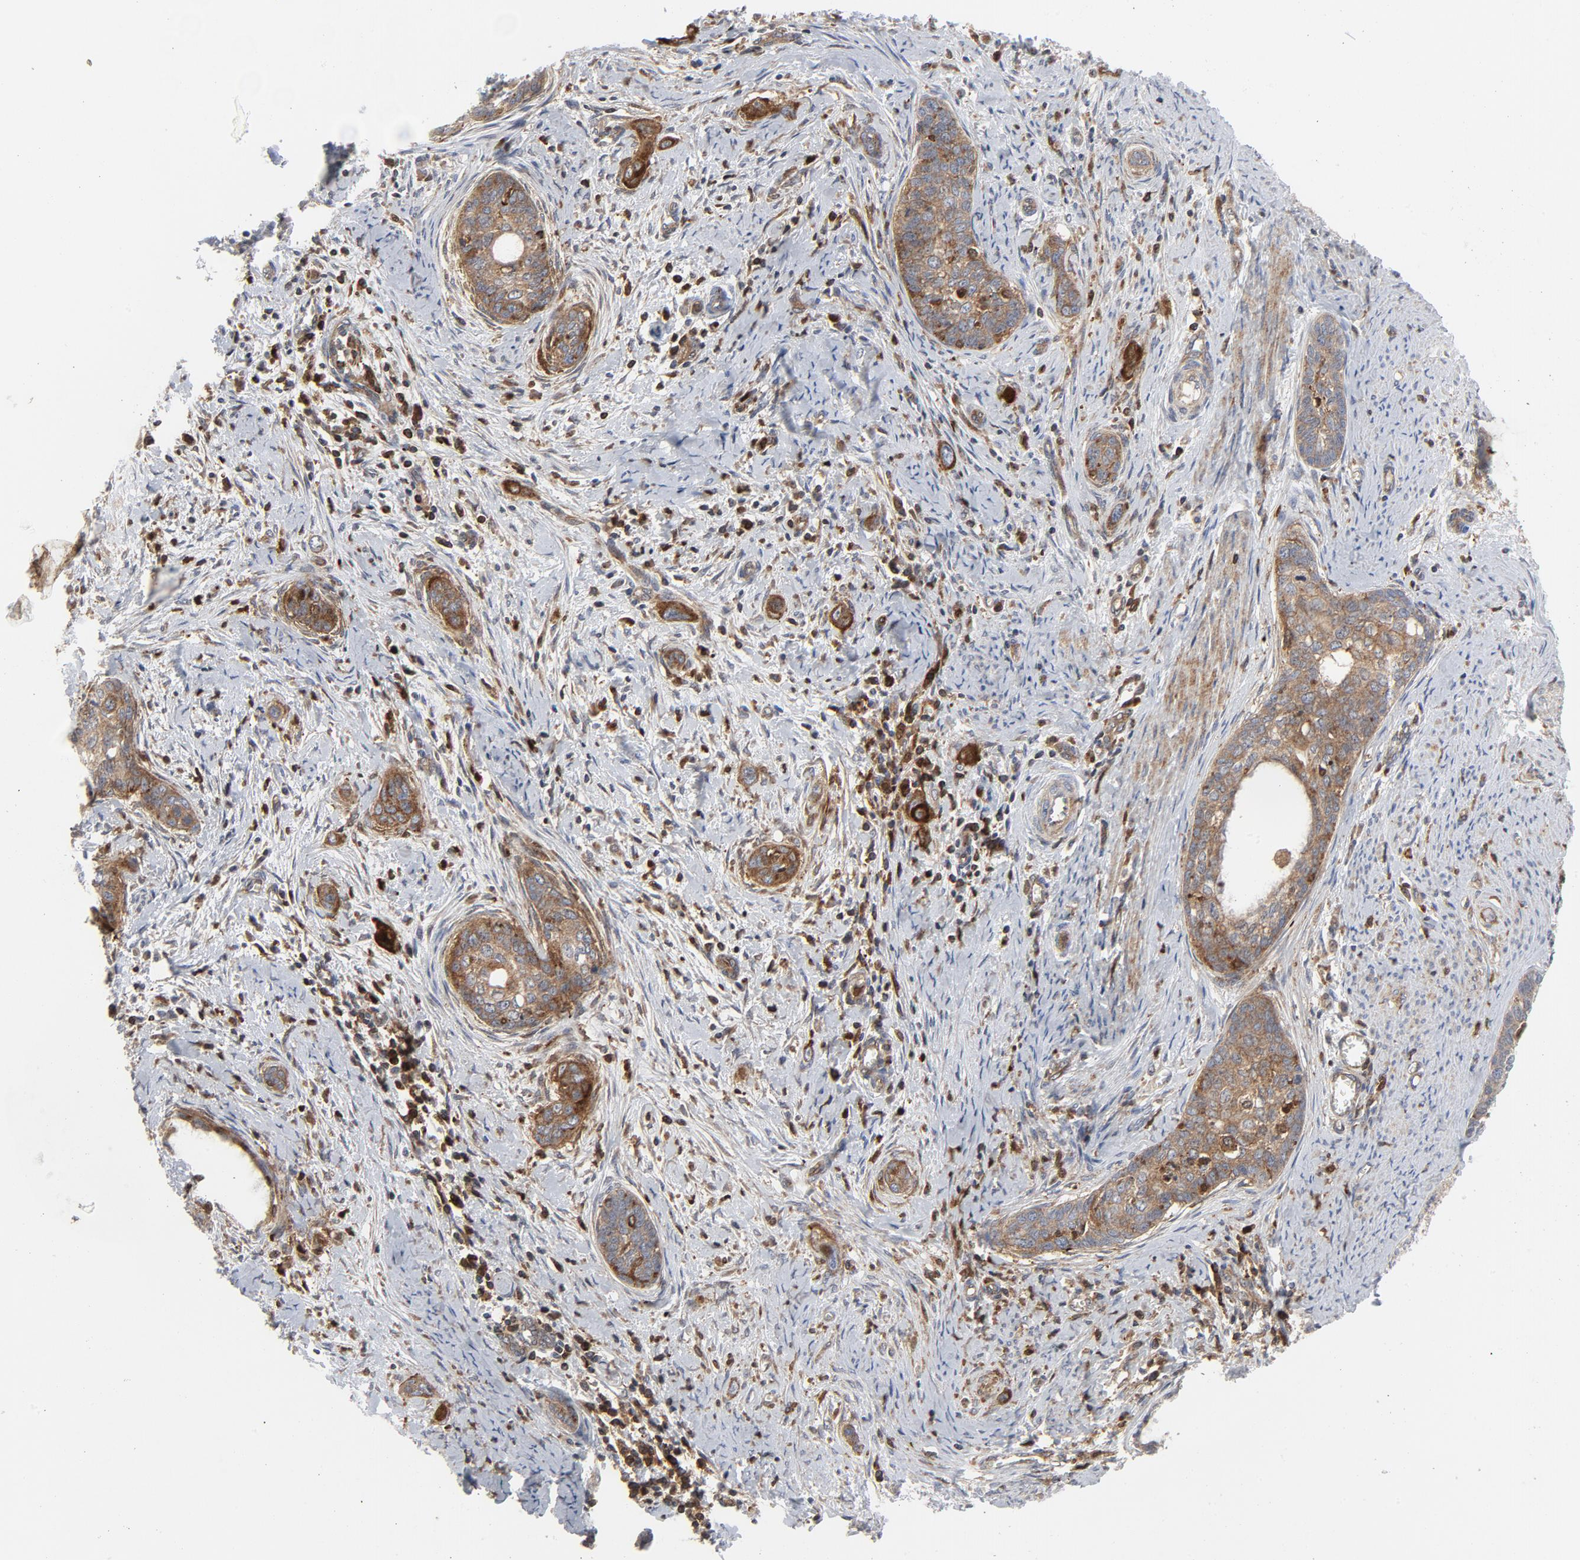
{"staining": {"intensity": "moderate", "quantity": ">75%", "location": "cytoplasmic/membranous"}, "tissue": "cervical cancer", "cell_type": "Tumor cells", "image_type": "cancer", "snomed": [{"axis": "morphology", "description": "Squamous cell carcinoma, NOS"}, {"axis": "topography", "description": "Cervix"}], "caption": "Cervical cancer tissue reveals moderate cytoplasmic/membranous positivity in approximately >75% of tumor cells (brown staining indicates protein expression, while blue staining denotes nuclei).", "gene": "YES1", "patient": {"sex": "female", "age": 33}}